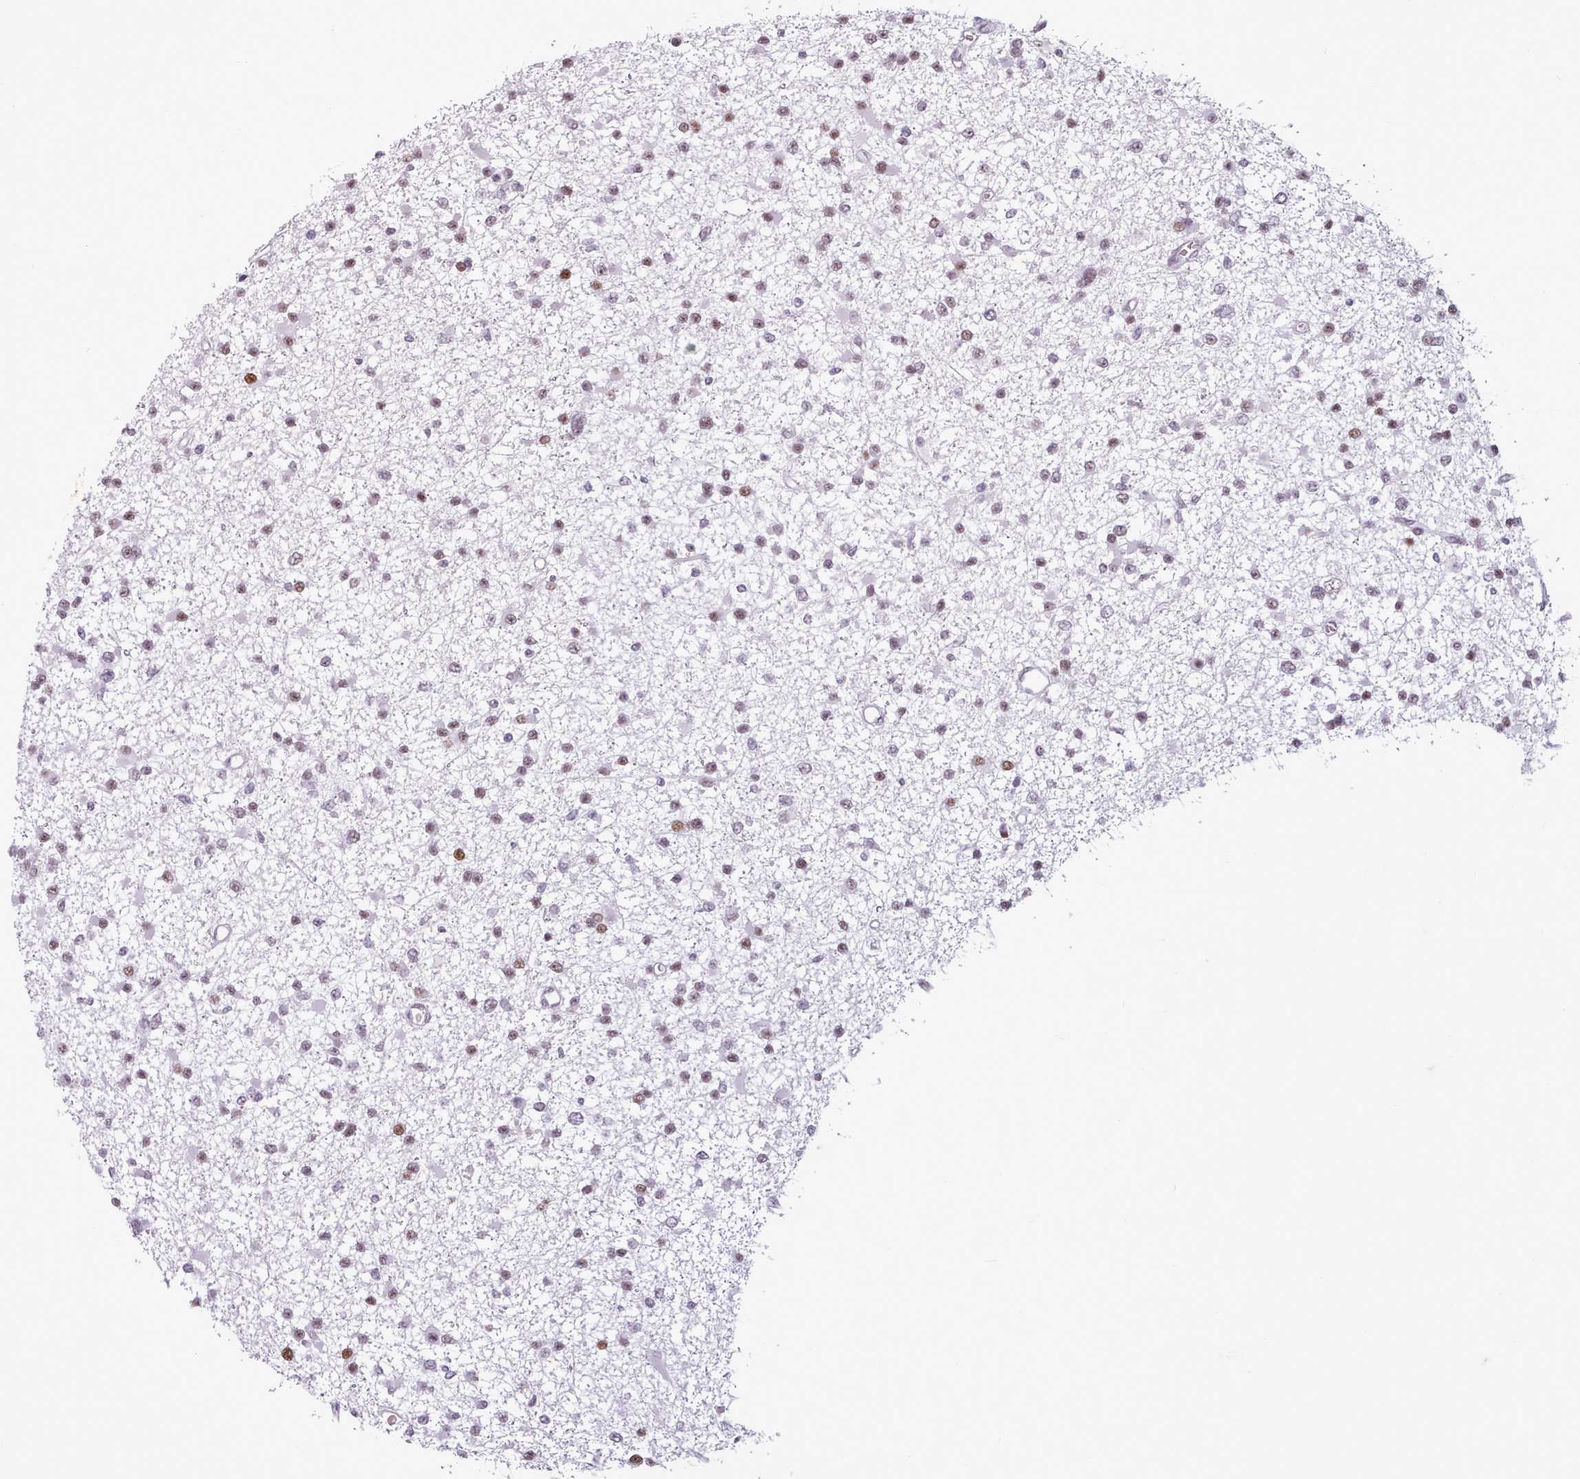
{"staining": {"intensity": "moderate", "quantity": ">75%", "location": "nuclear"}, "tissue": "glioma", "cell_type": "Tumor cells", "image_type": "cancer", "snomed": [{"axis": "morphology", "description": "Glioma, malignant, Low grade"}, {"axis": "topography", "description": "Brain"}], "caption": "Brown immunohistochemical staining in human glioma shows moderate nuclear staining in approximately >75% of tumor cells.", "gene": "SRSF4", "patient": {"sex": "female", "age": 22}}